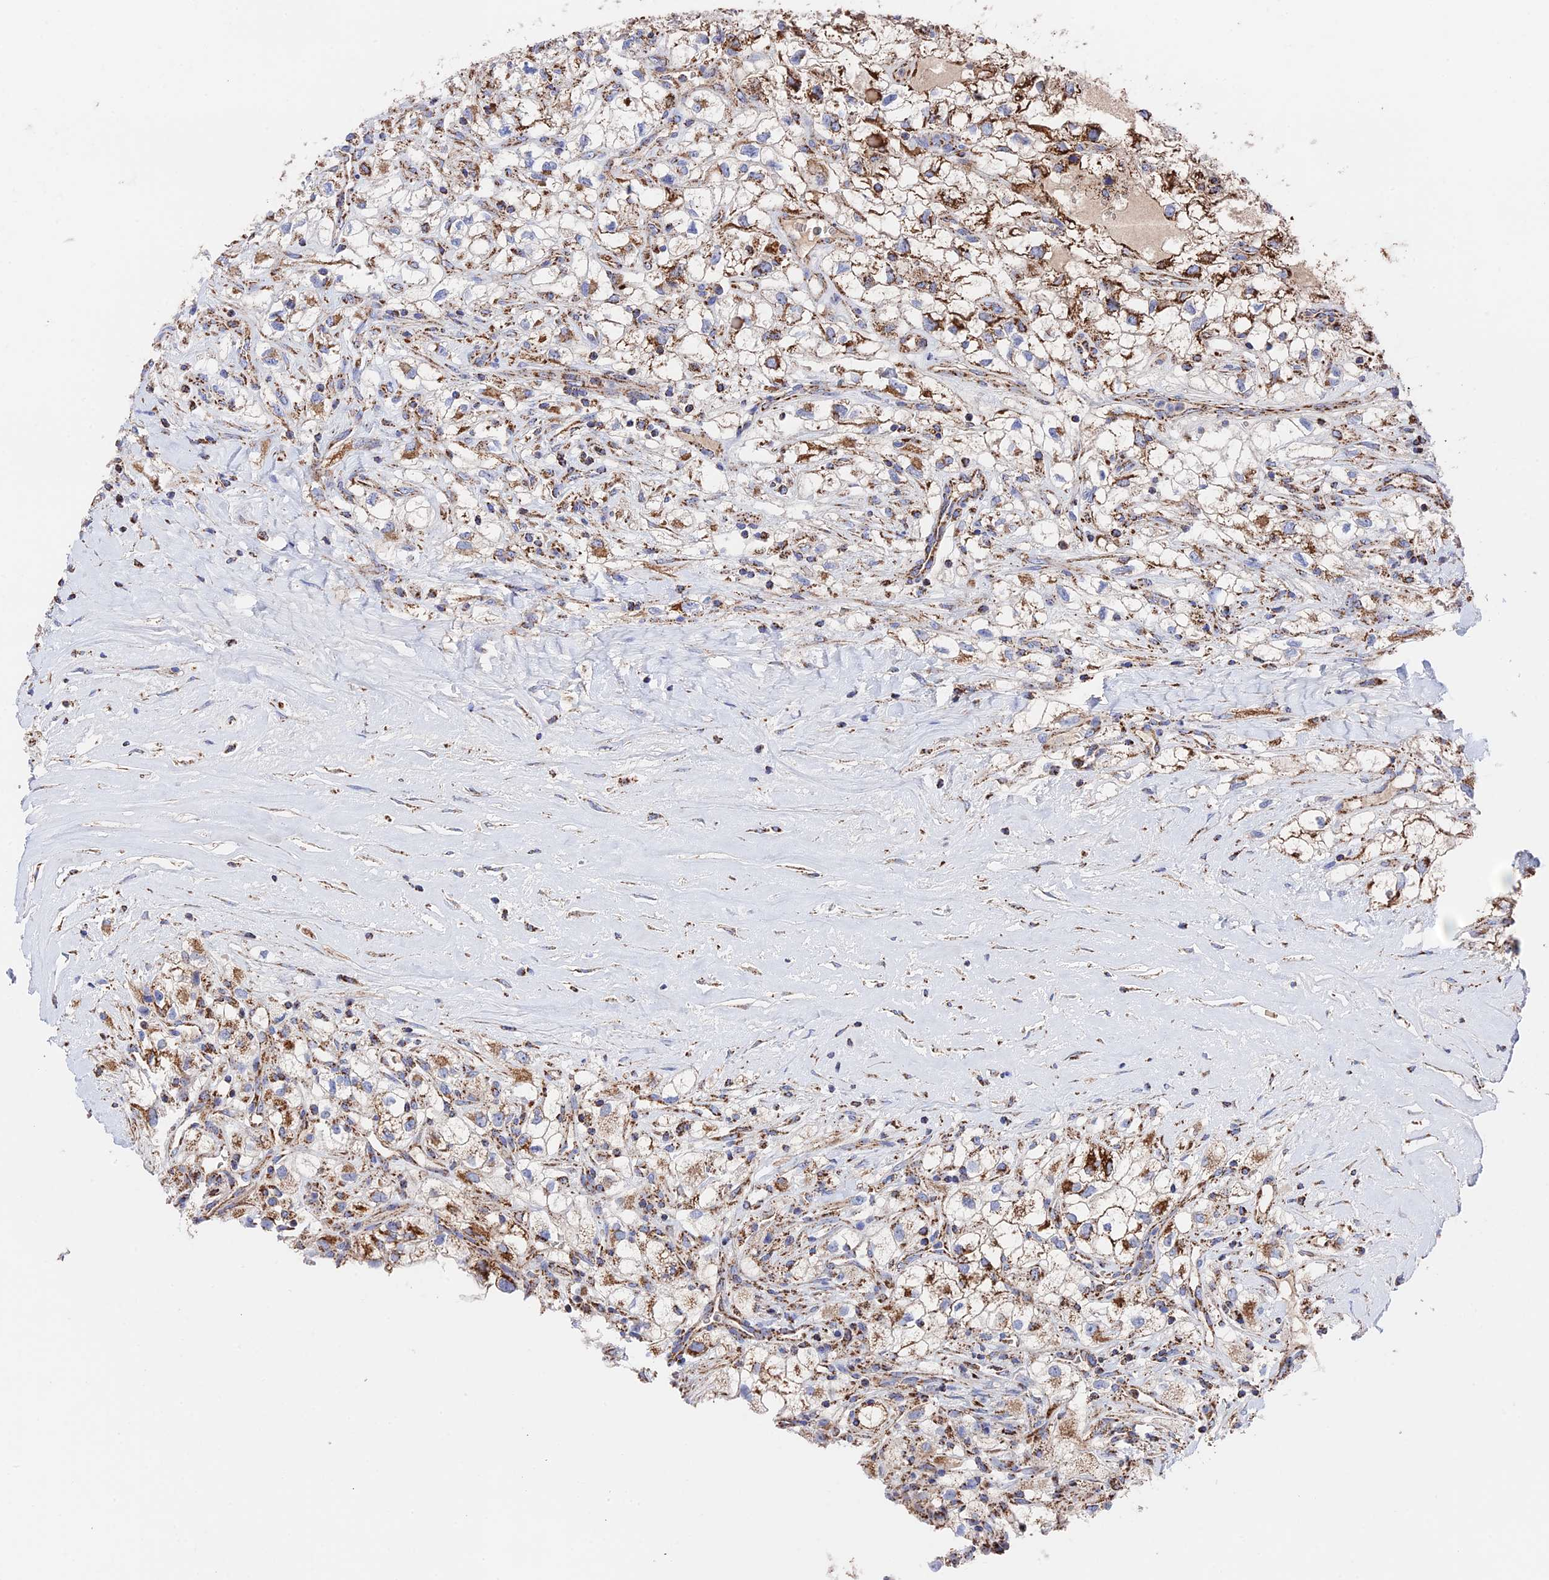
{"staining": {"intensity": "strong", "quantity": "25%-75%", "location": "cytoplasmic/membranous"}, "tissue": "renal cancer", "cell_type": "Tumor cells", "image_type": "cancer", "snomed": [{"axis": "morphology", "description": "Adenocarcinoma, NOS"}, {"axis": "topography", "description": "Kidney"}], "caption": "Renal cancer tissue demonstrates strong cytoplasmic/membranous staining in about 25%-75% of tumor cells, visualized by immunohistochemistry.", "gene": "HAUS8", "patient": {"sex": "male", "age": 59}}